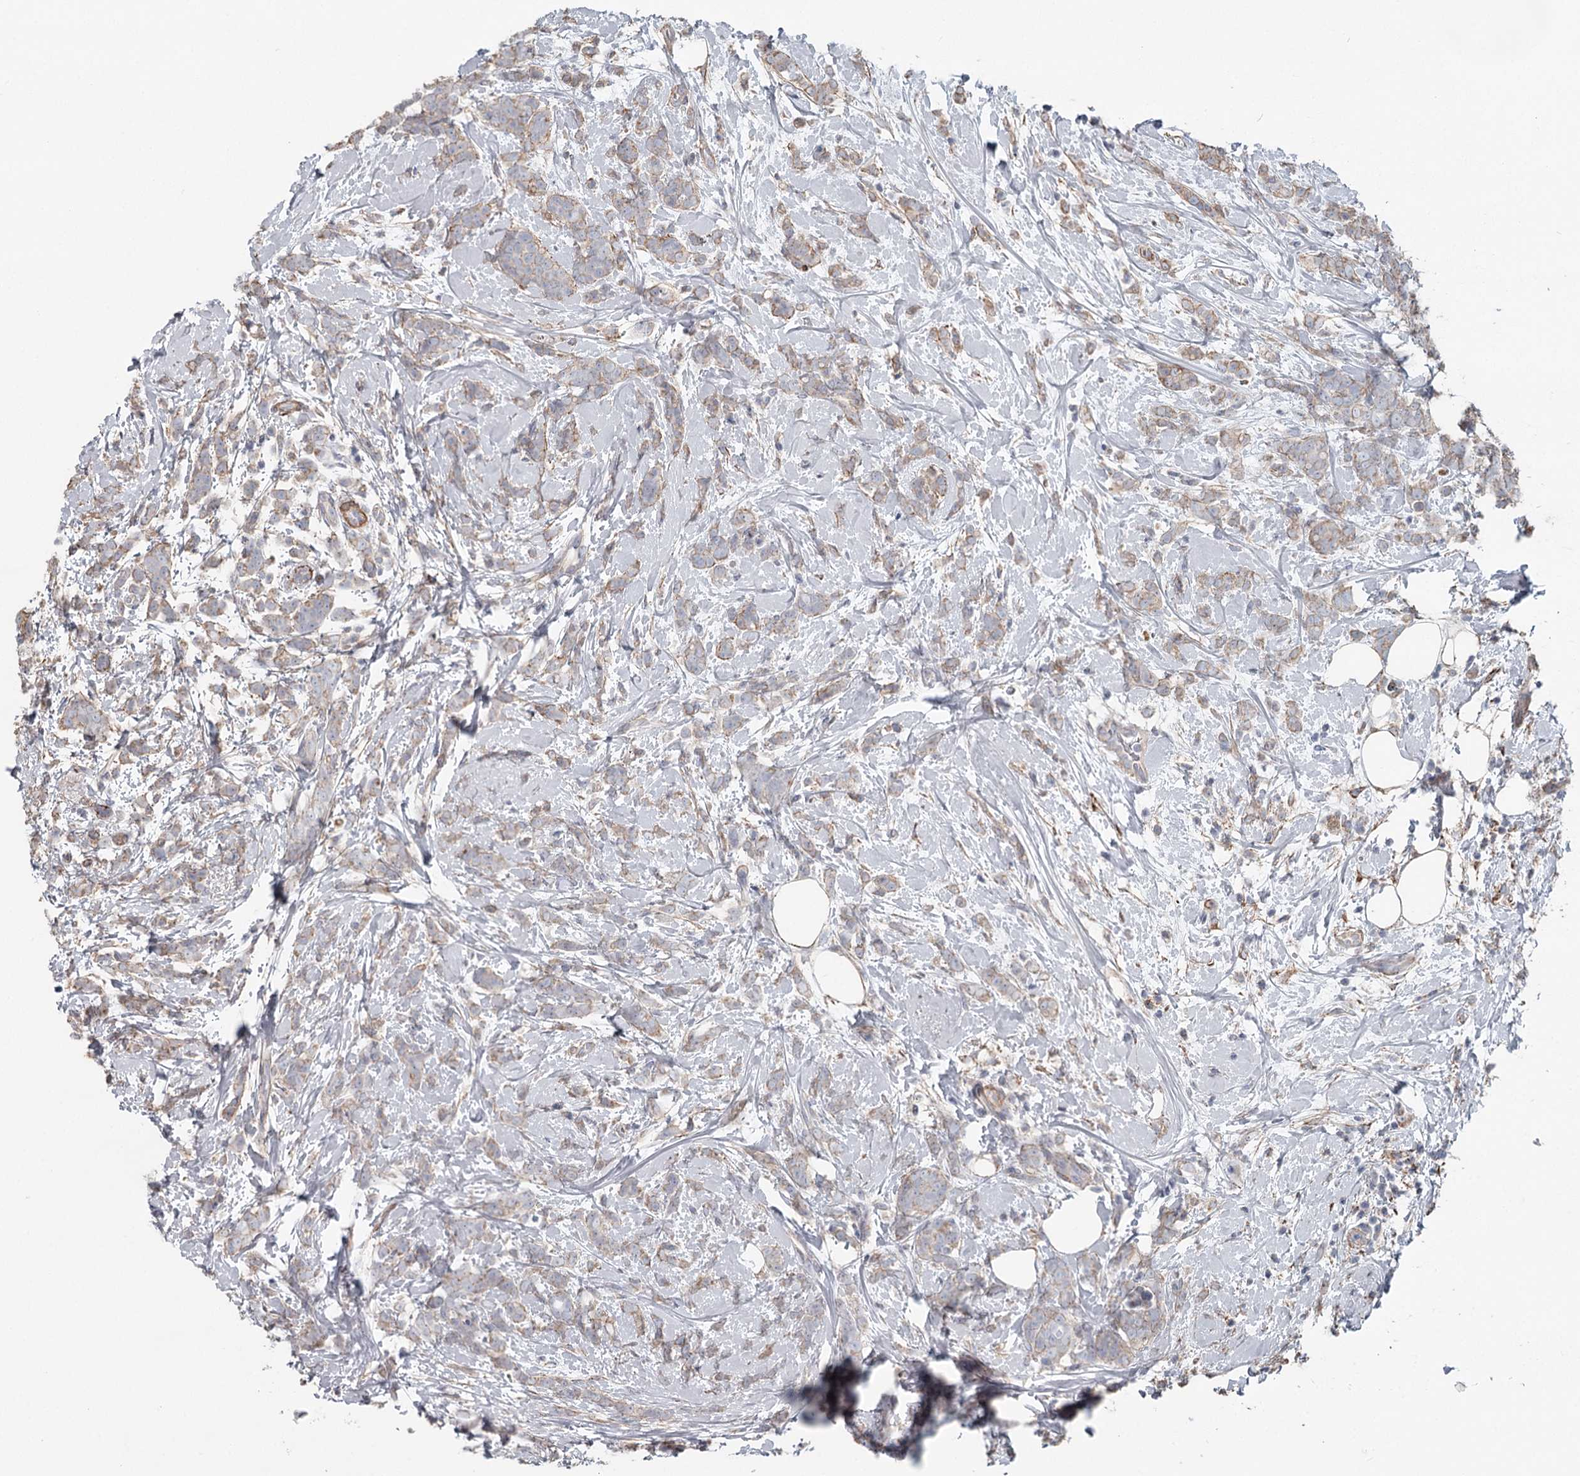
{"staining": {"intensity": "weak", "quantity": ">75%", "location": "cytoplasmic/membranous"}, "tissue": "breast cancer", "cell_type": "Tumor cells", "image_type": "cancer", "snomed": [{"axis": "morphology", "description": "Lobular carcinoma"}, {"axis": "topography", "description": "Breast"}], "caption": "Immunohistochemistry image of lobular carcinoma (breast) stained for a protein (brown), which reveals low levels of weak cytoplasmic/membranous staining in approximately >75% of tumor cells.", "gene": "DHRS9", "patient": {"sex": "female", "age": 58}}